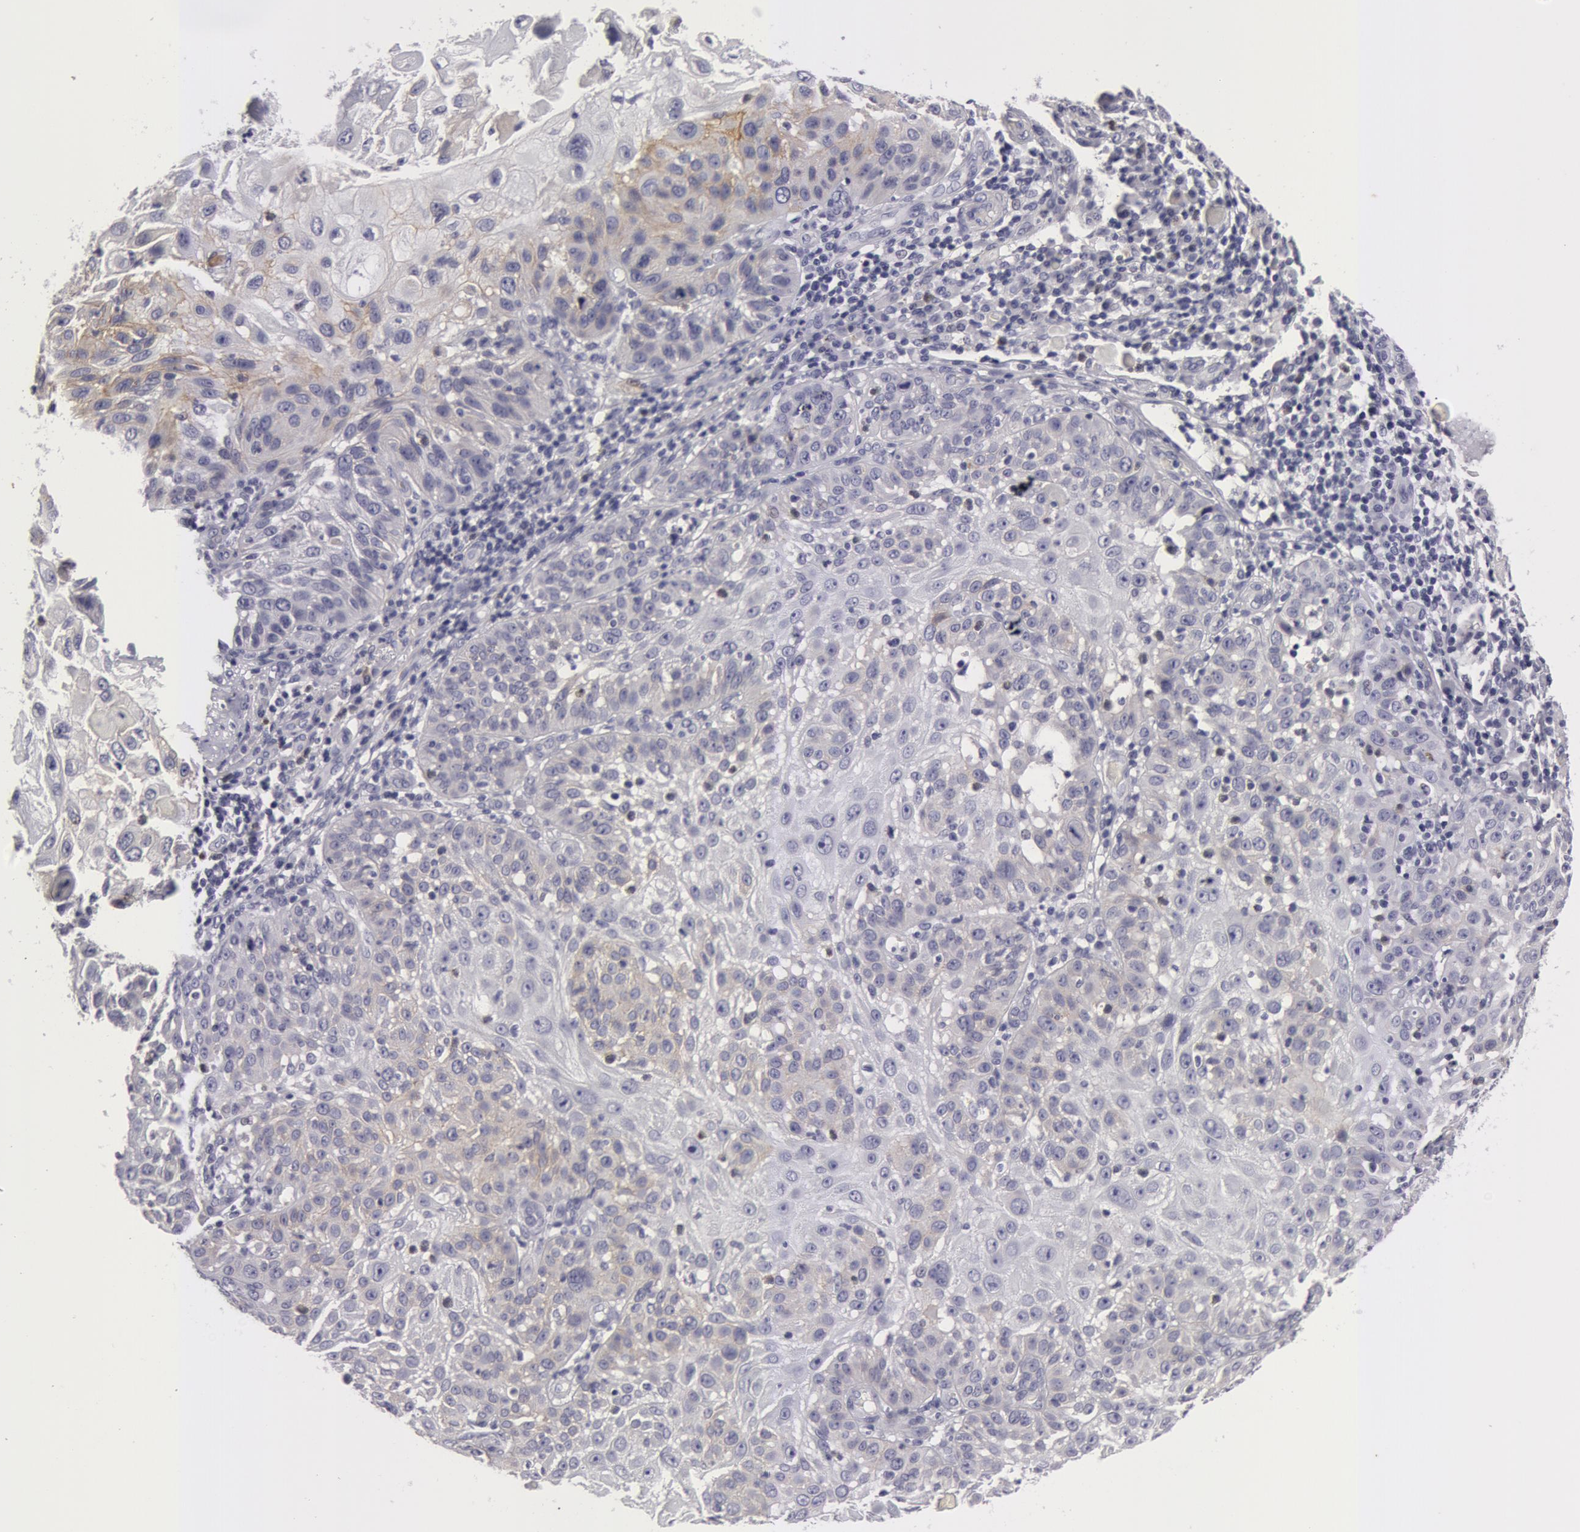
{"staining": {"intensity": "negative", "quantity": "none", "location": "none"}, "tissue": "skin cancer", "cell_type": "Tumor cells", "image_type": "cancer", "snomed": [{"axis": "morphology", "description": "Squamous cell carcinoma, NOS"}, {"axis": "topography", "description": "Skin"}], "caption": "IHC histopathology image of skin cancer stained for a protein (brown), which displays no expression in tumor cells.", "gene": "NLGN4X", "patient": {"sex": "female", "age": 89}}